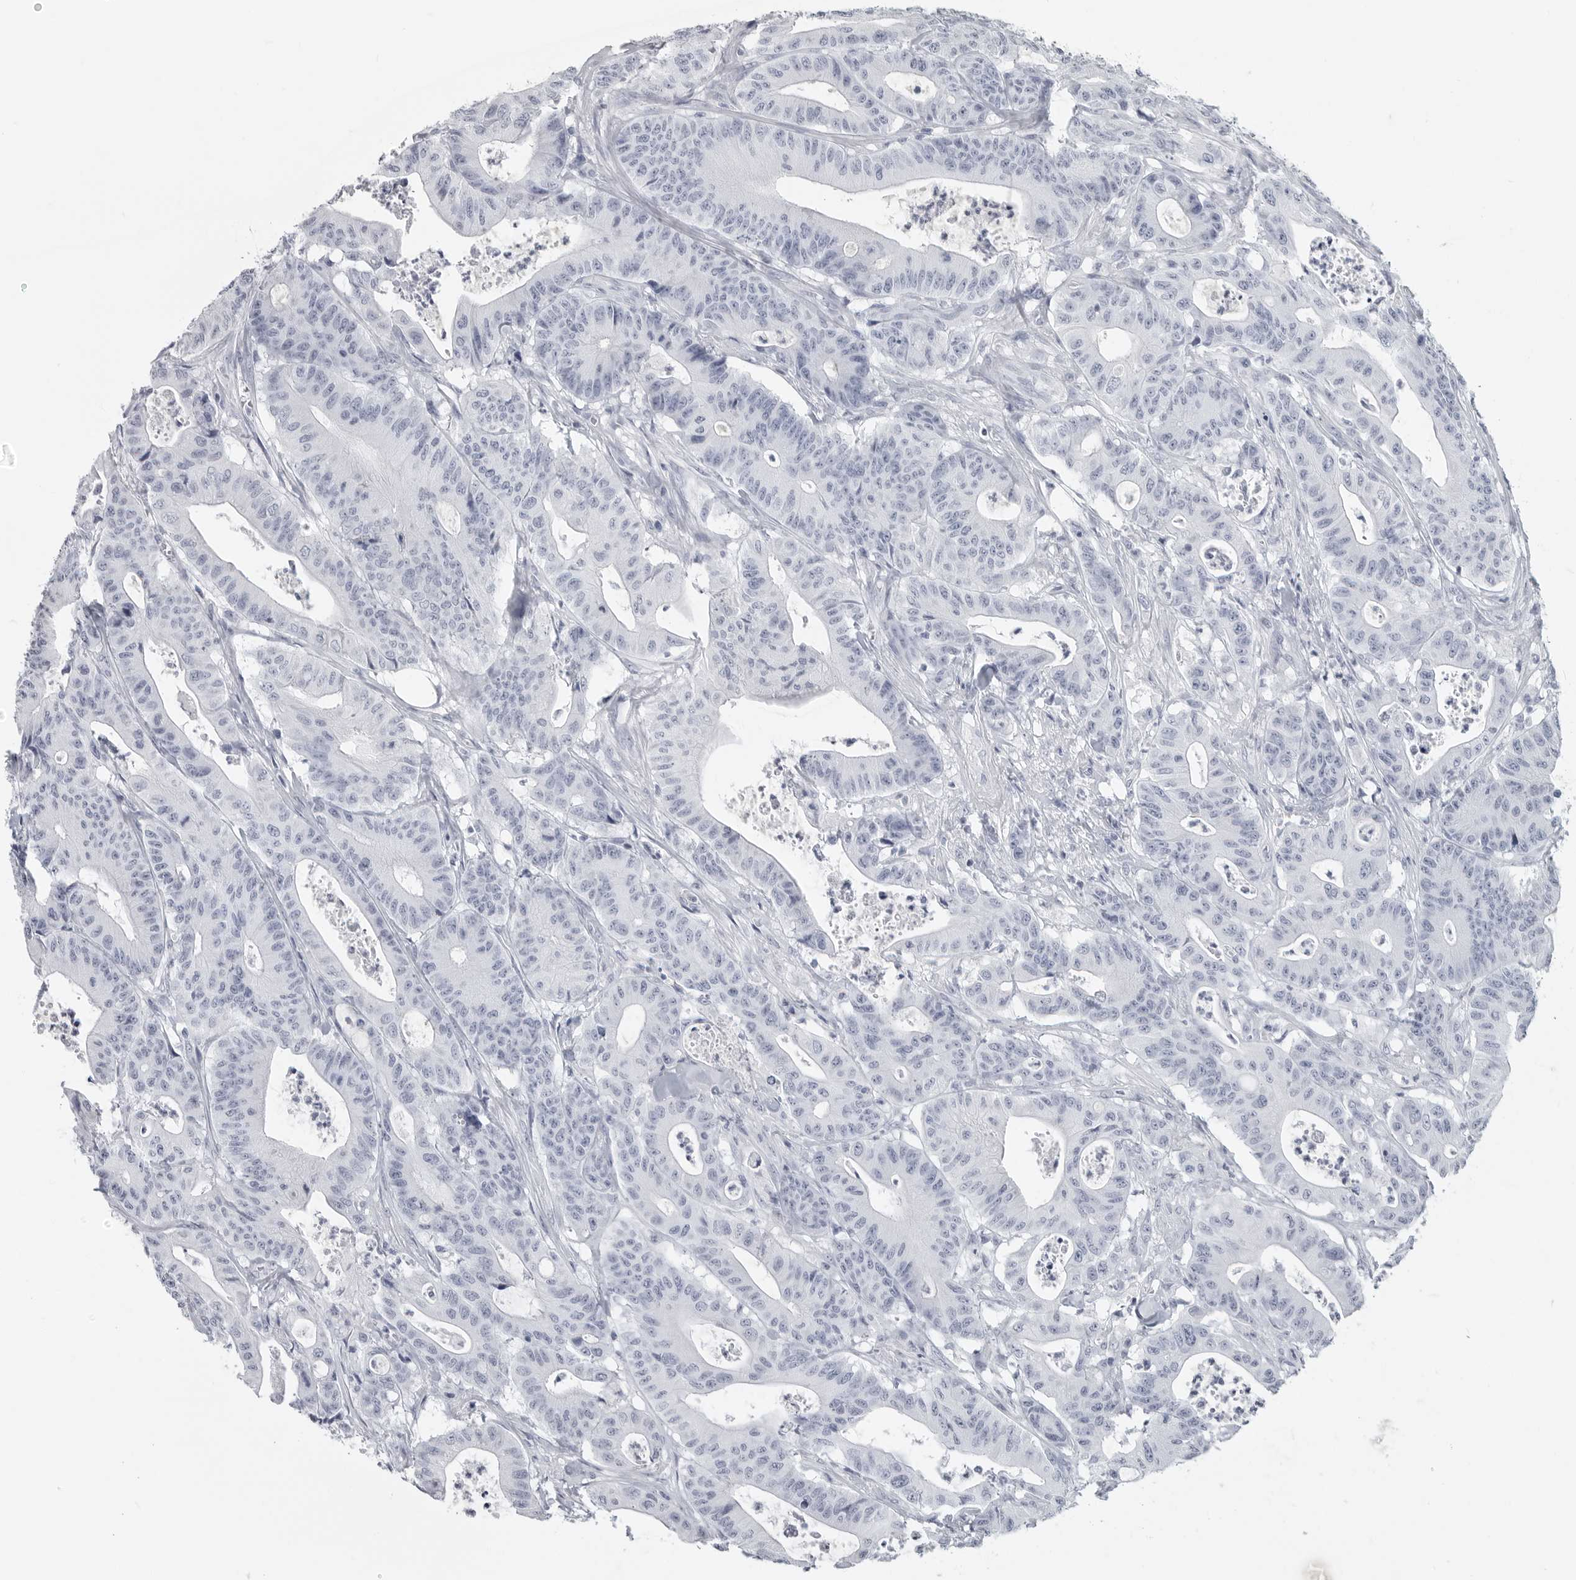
{"staining": {"intensity": "negative", "quantity": "none", "location": "none"}, "tissue": "colorectal cancer", "cell_type": "Tumor cells", "image_type": "cancer", "snomed": [{"axis": "morphology", "description": "Adenocarcinoma, NOS"}, {"axis": "topography", "description": "Colon"}], "caption": "This is an IHC photomicrograph of adenocarcinoma (colorectal). There is no staining in tumor cells.", "gene": "LY6D", "patient": {"sex": "female", "age": 84}}